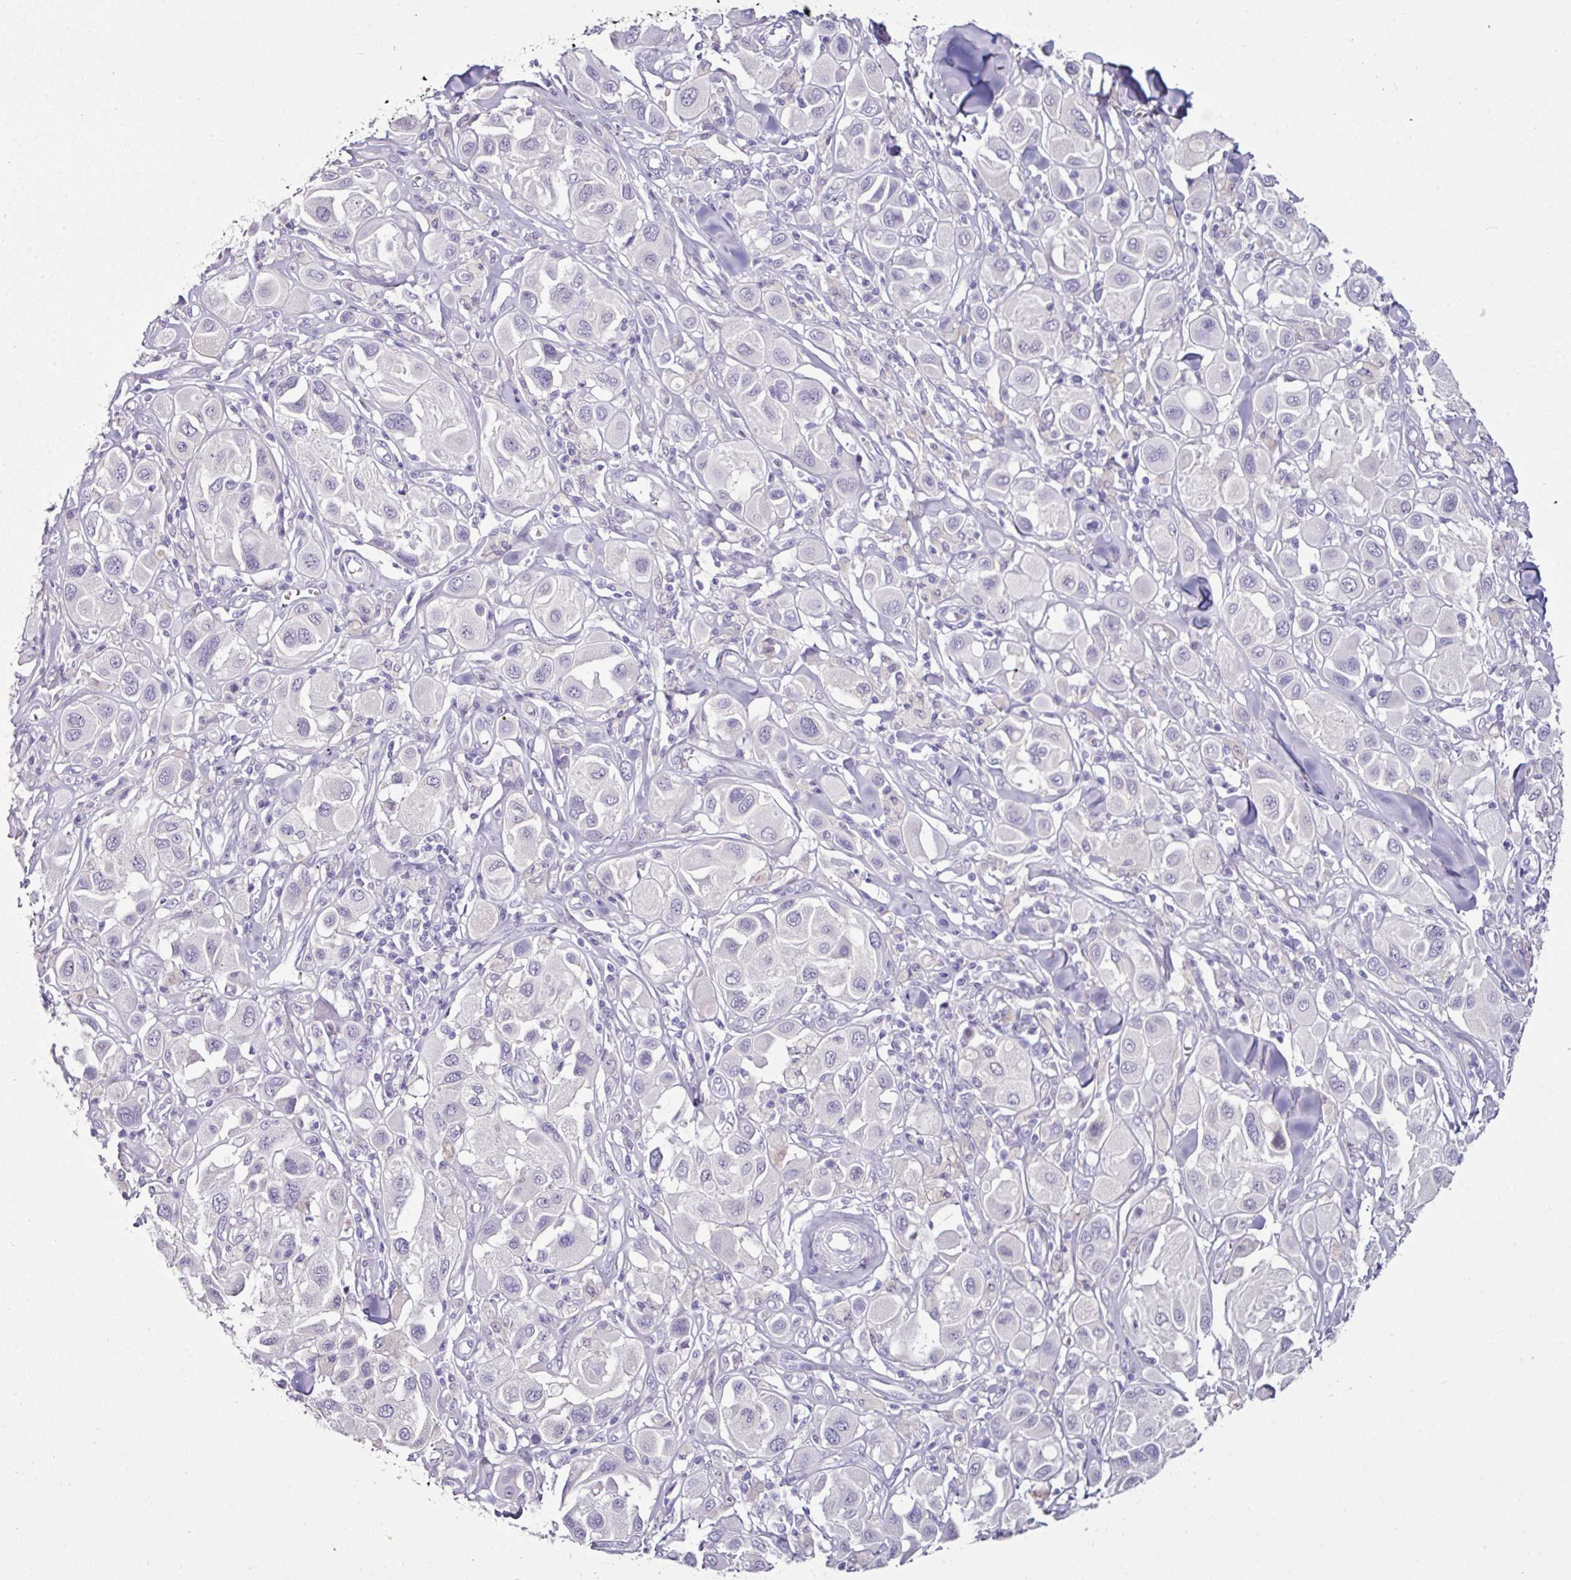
{"staining": {"intensity": "negative", "quantity": "none", "location": "none"}, "tissue": "melanoma", "cell_type": "Tumor cells", "image_type": "cancer", "snomed": [{"axis": "morphology", "description": "Malignant melanoma, Metastatic site"}, {"axis": "topography", "description": "Skin"}], "caption": "Immunohistochemical staining of human malignant melanoma (metastatic site) exhibits no significant expression in tumor cells.", "gene": "GLP2R", "patient": {"sex": "male", "age": 41}}